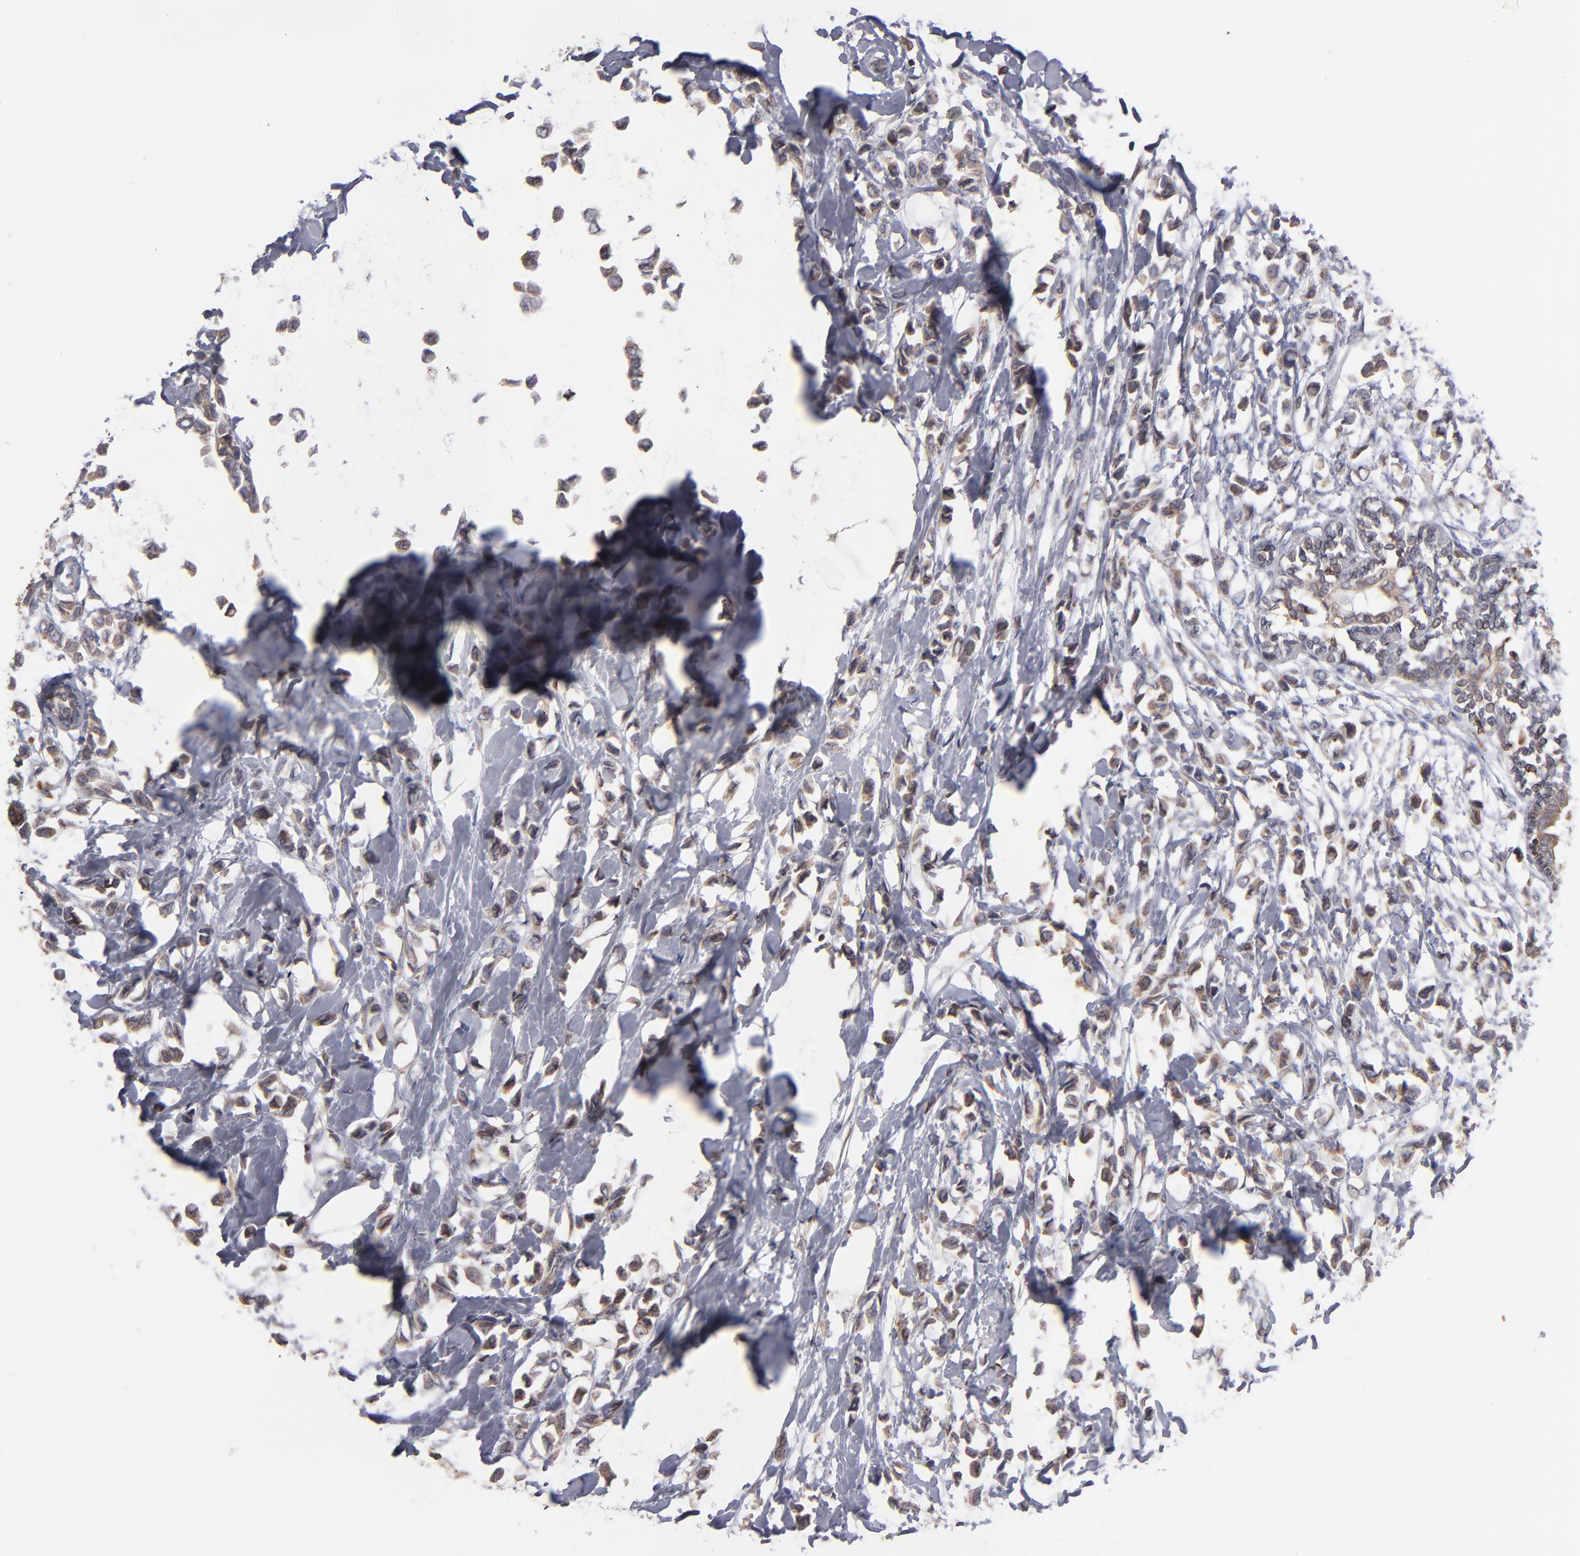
{"staining": {"intensity": "moderate", "quantity": ">75%", "location": "cytoplasmic/membranous"}, "tissue": "breast cancer", "cell_type": "Tumor cells", "image_type": "cancer", "snomed": [{"axis": "morphology", "description": "Lobular carcinoma"}, {"axis": "topography", "description": "Breast"}], "caption": "DAB immunohistochemical staining of human breast cancer (lobular carcinoma) demonstrates moderate cytoplasmic/membranous protein positivity in about >75% of tumor cells.", "gene": "TMX1", "patient": {"sex": "female", "age": 51}}